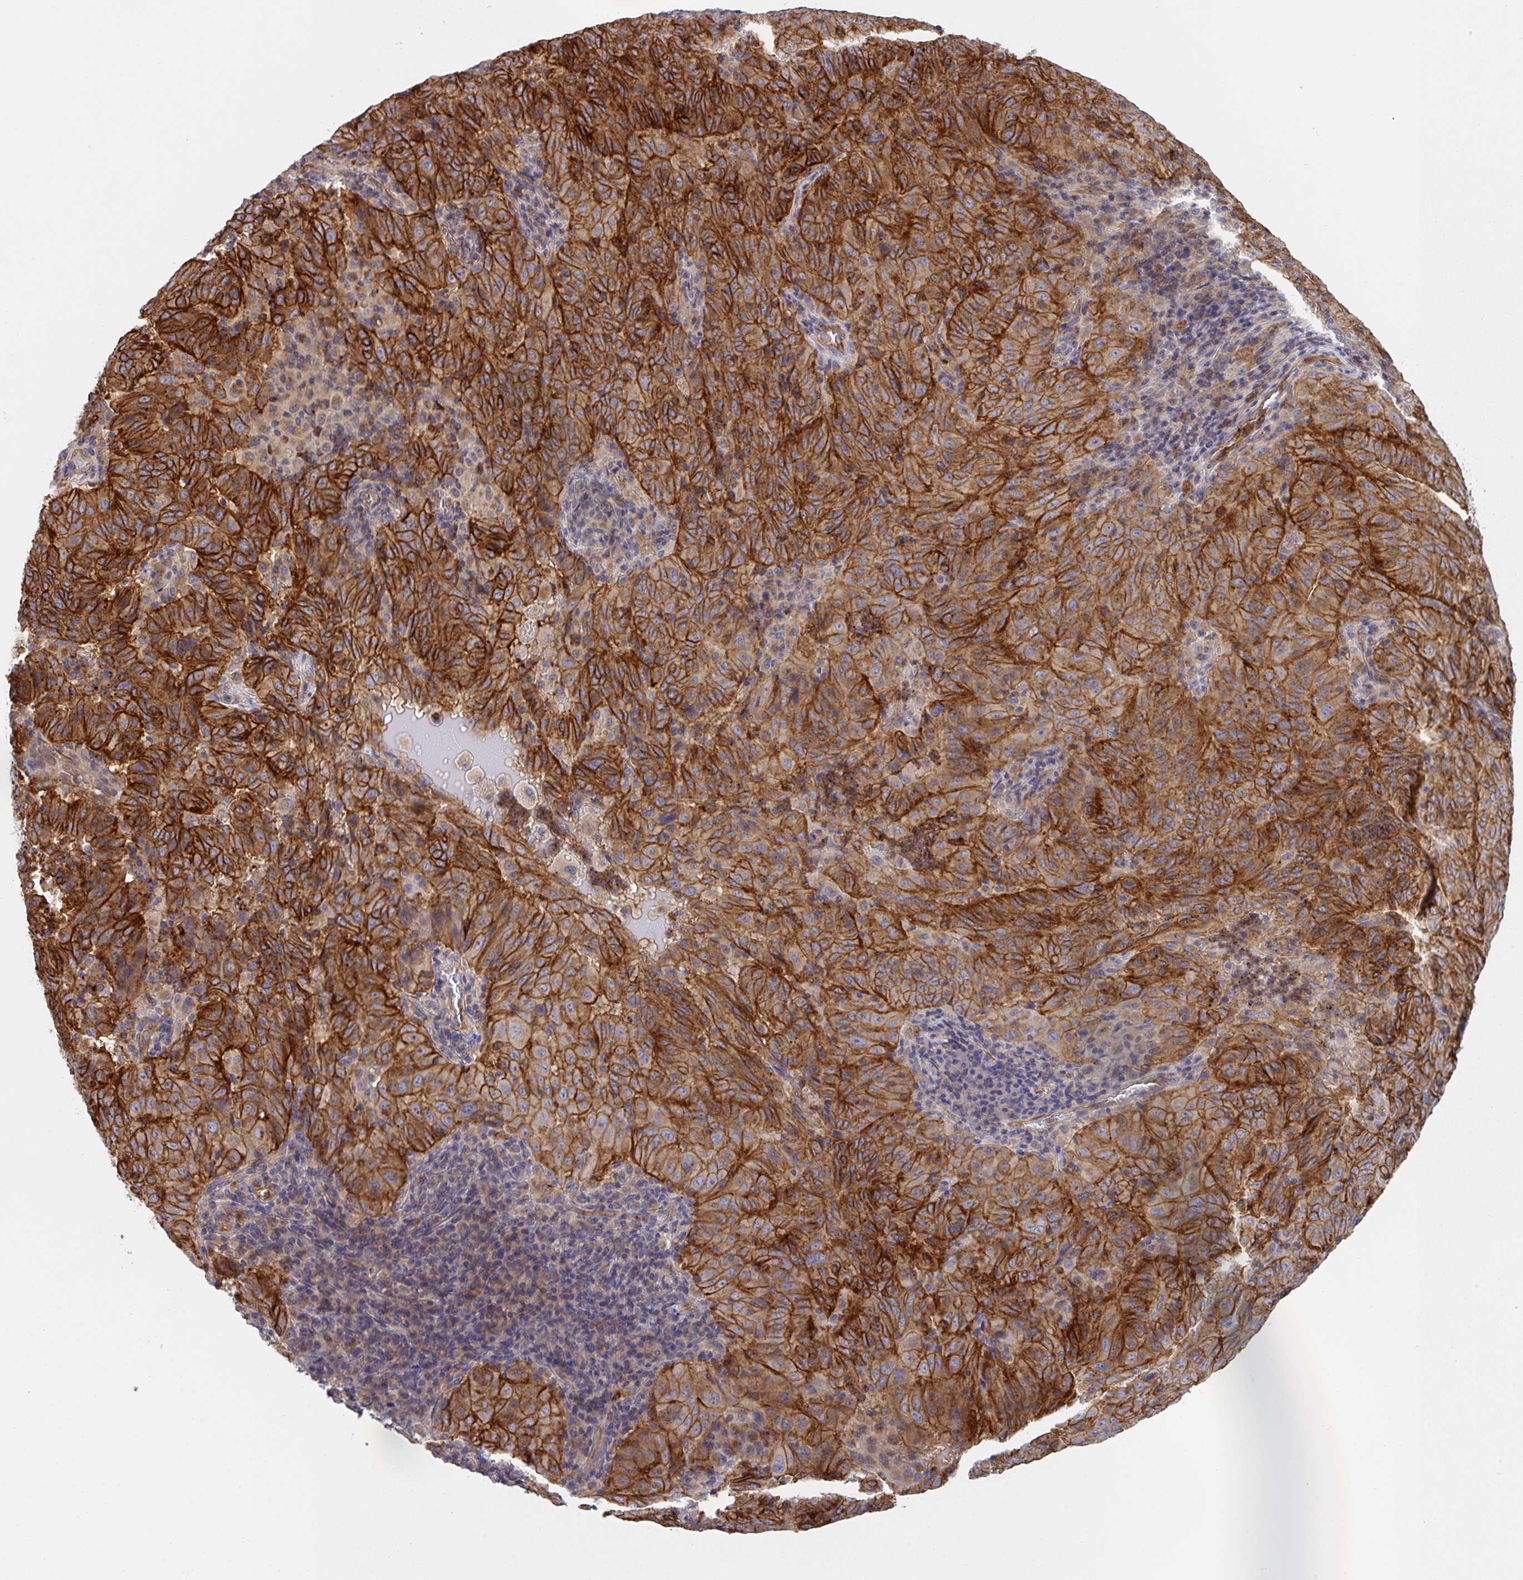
{"staining": {"intensity": "strong", "quantity": ">75%", "location": "cytoplasmic/membranous"}, "tissue": "pancreatic cancer", "cell_type": "Tumor cells", "image_type": "cancer", "snomed": [{"axis": "morphology", "description": "Adenocarcinoma, NOS"}, {"axis": "topography", "description": "Pancreas"}], "caption": "Immunohistochemical staining of pancreatic adenocarcinoma reveals high levels of strong cytoplasmic/membranous expression in about >75% of tumor cells.", "gene": "C4orf36", "patient": {"sex": "male", "age": 63}}